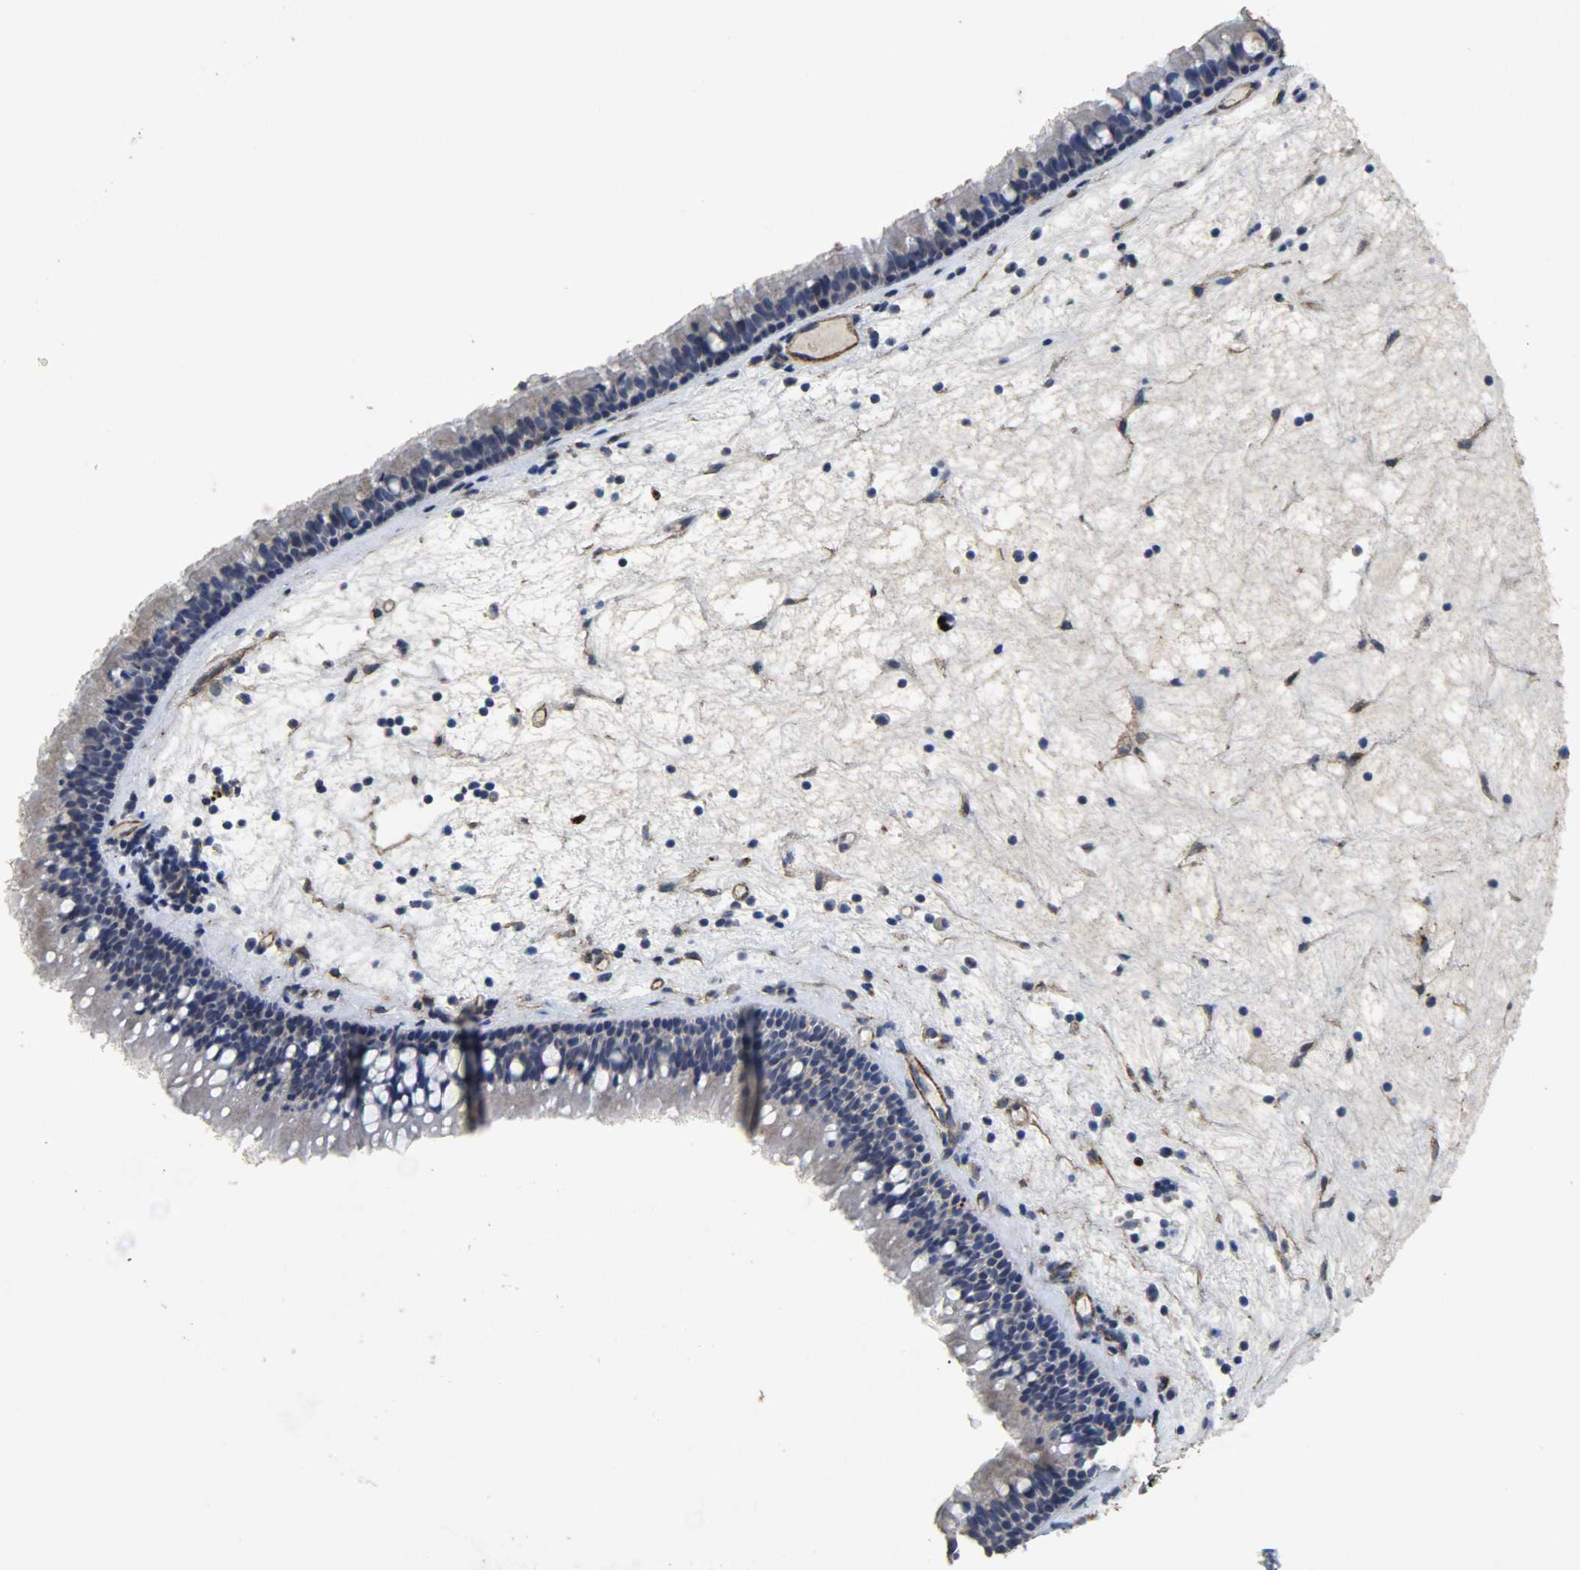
{"staining": {"intensity": "negative", "quantity": "none", "location": "none"}, "tissue": "nasopharynx", "cell_type": "Respiratory epithelial cells", "image_type": "normal", "snomed": [{"axis": "morphology", "description": "Normal tissue, NOS"}, {"axis": "topography", "description": "Nasopharynx"}], "caption": "This is an IHC photomicrograph of benign human nasopharynx. There is no expression in respiratory epithelial cells.", "gene": "TPM4", "patient": {"sex": "female", "age": 78}}